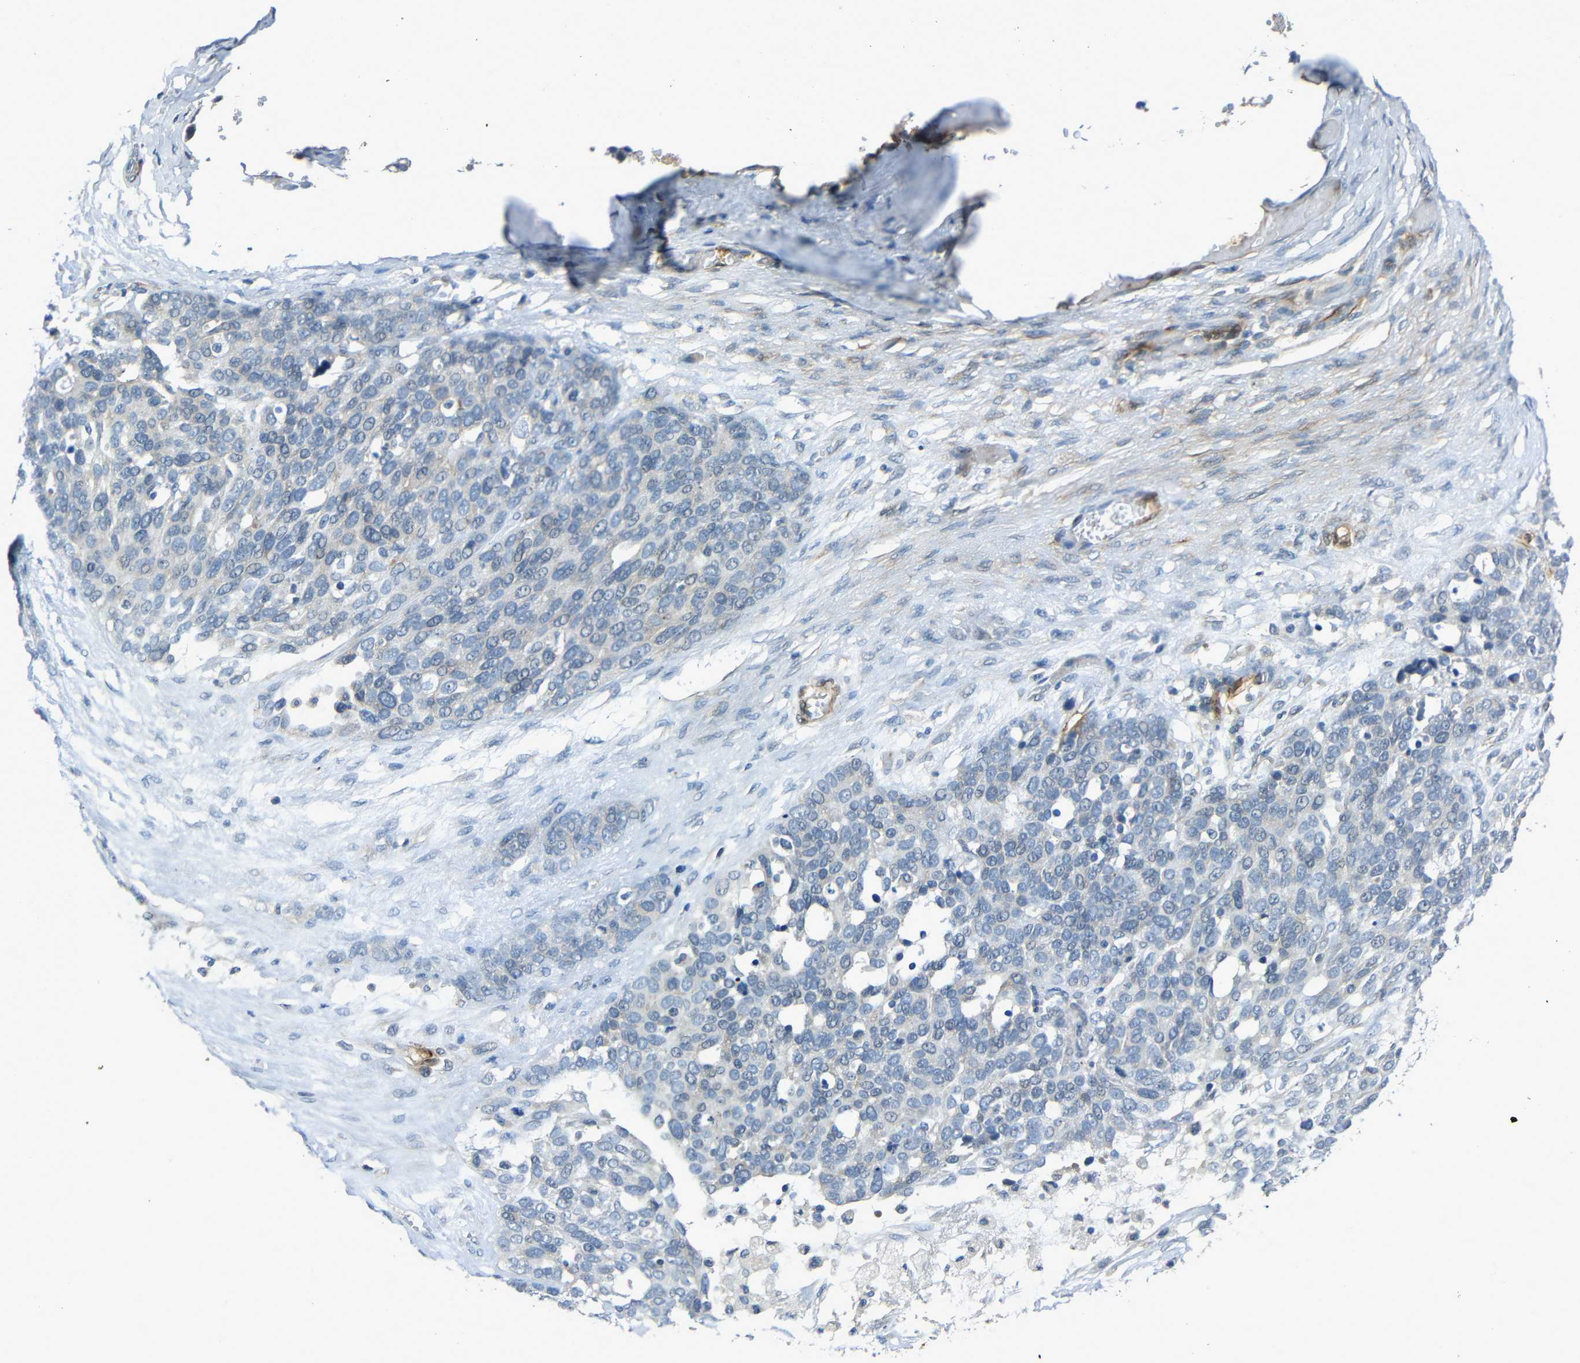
{"staining": {"intensity": "negative", "quantity": "none", "location": "none"}, "tissue": "ovarian cancer", "cell_type": "Tumor cells", "image_type": "cancer", "snomed": [{"axis": "morphology", "description": "Cystadenocarcinoma, serous, NOS"}, {"axis": "topography", "description": "Ovary"}], "caption": "Immunohistochemical staining of ovarian serous cystadenocarcinoma reveals no significant expression in tumor cells.", "gene": "DCLK1", "patient": {"sex": "female", "age": 44}}